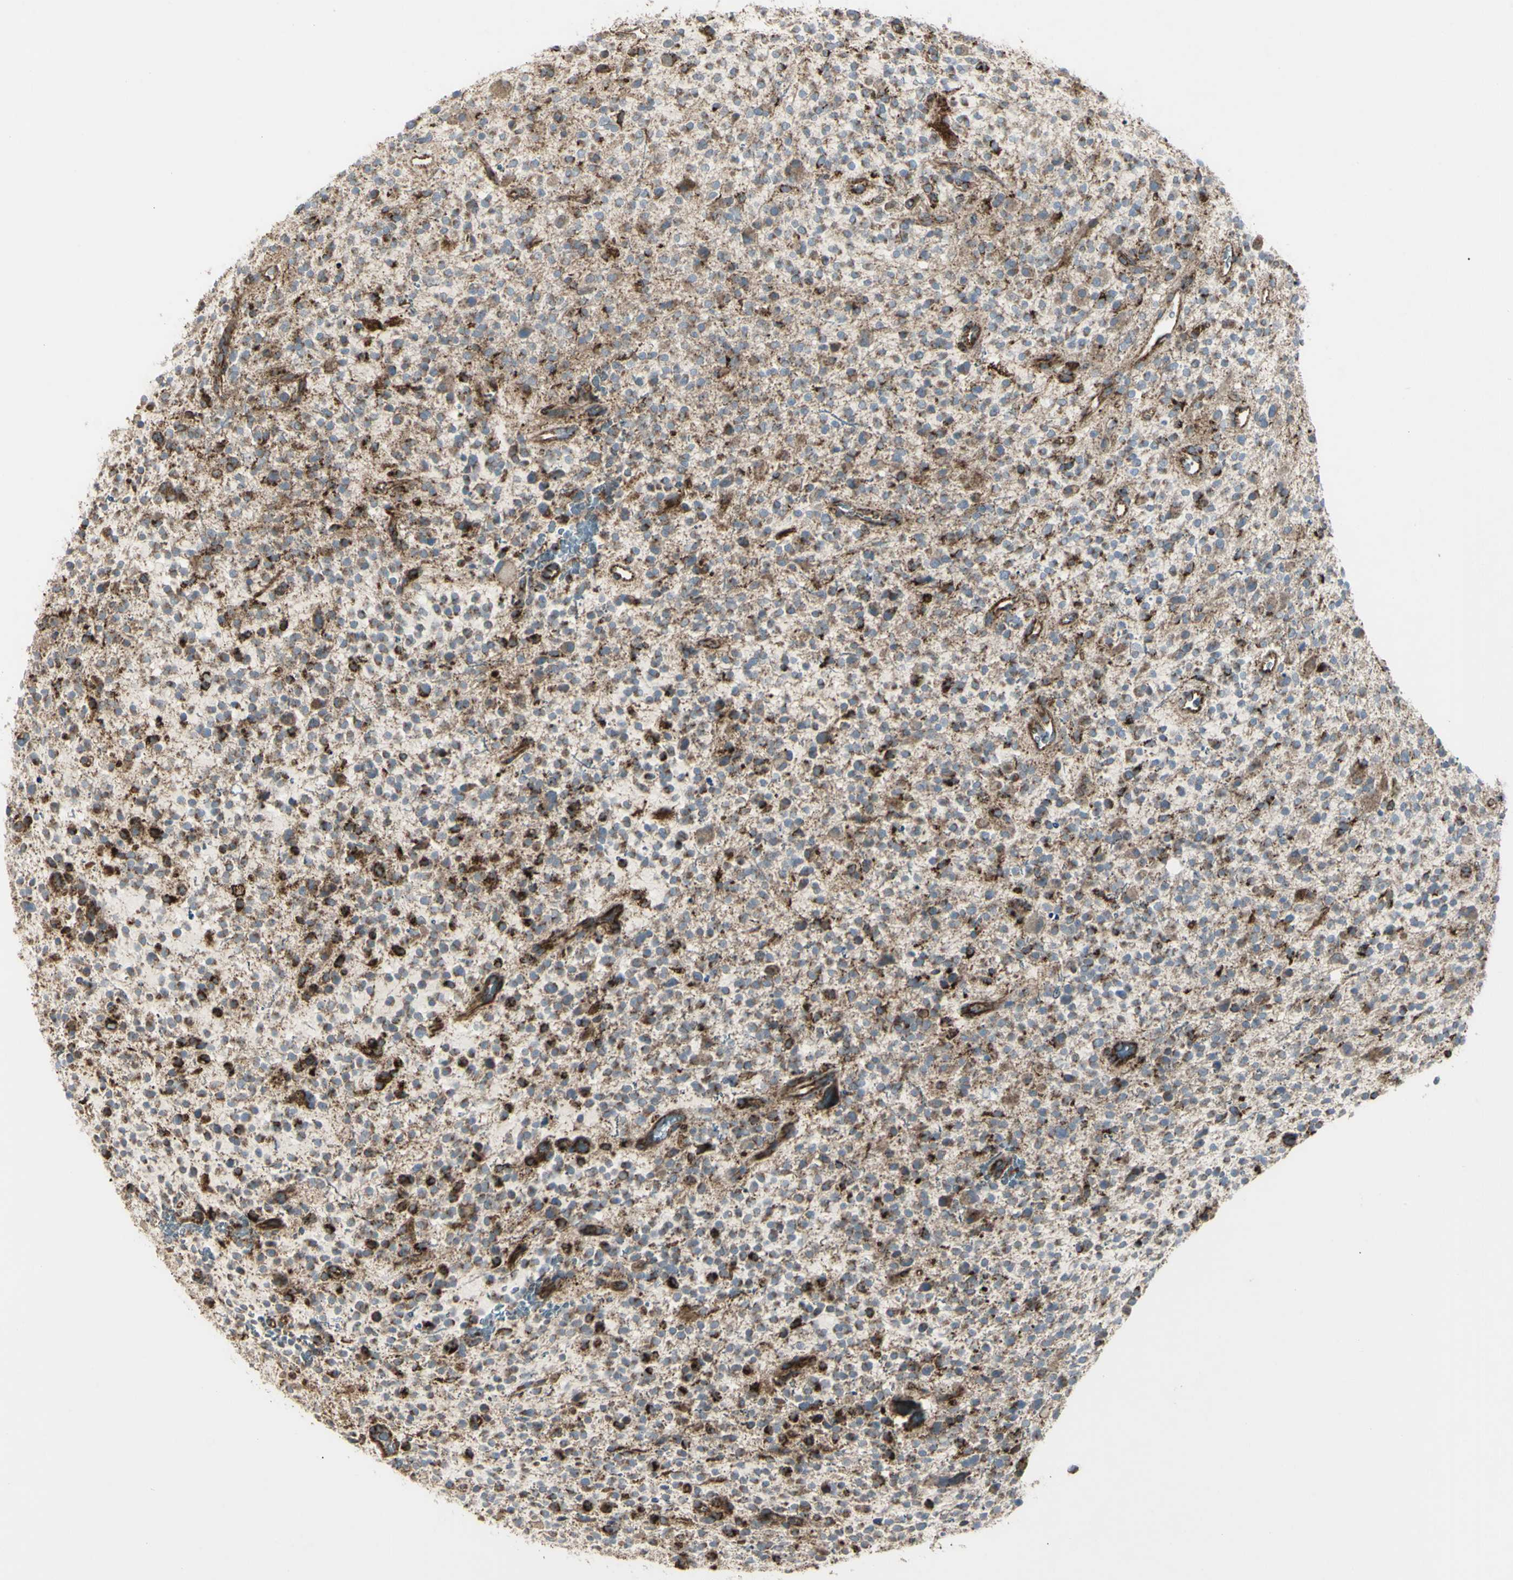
{"staining": {"intensity": "strong", "quantity": "25%-75%", "location": "cytoplasmic/membranous"}, "tissue": "glioma", "cell_type": "Tumor cells", "image_type": "cancer", "snomed": [{"axis": "morphology", "description": "Glioma, malignant, High grade"}, {"axis": "topography", "description": "Brain"}], "caption": "About 25%-75% of tumor cells in glioma exhibit strong cytoplasmic/membranous protein staining as visualized by brown immunohistochemical staining.", "gene": "CYB5R1", "patient": {"sex": "male", "age": 48}}